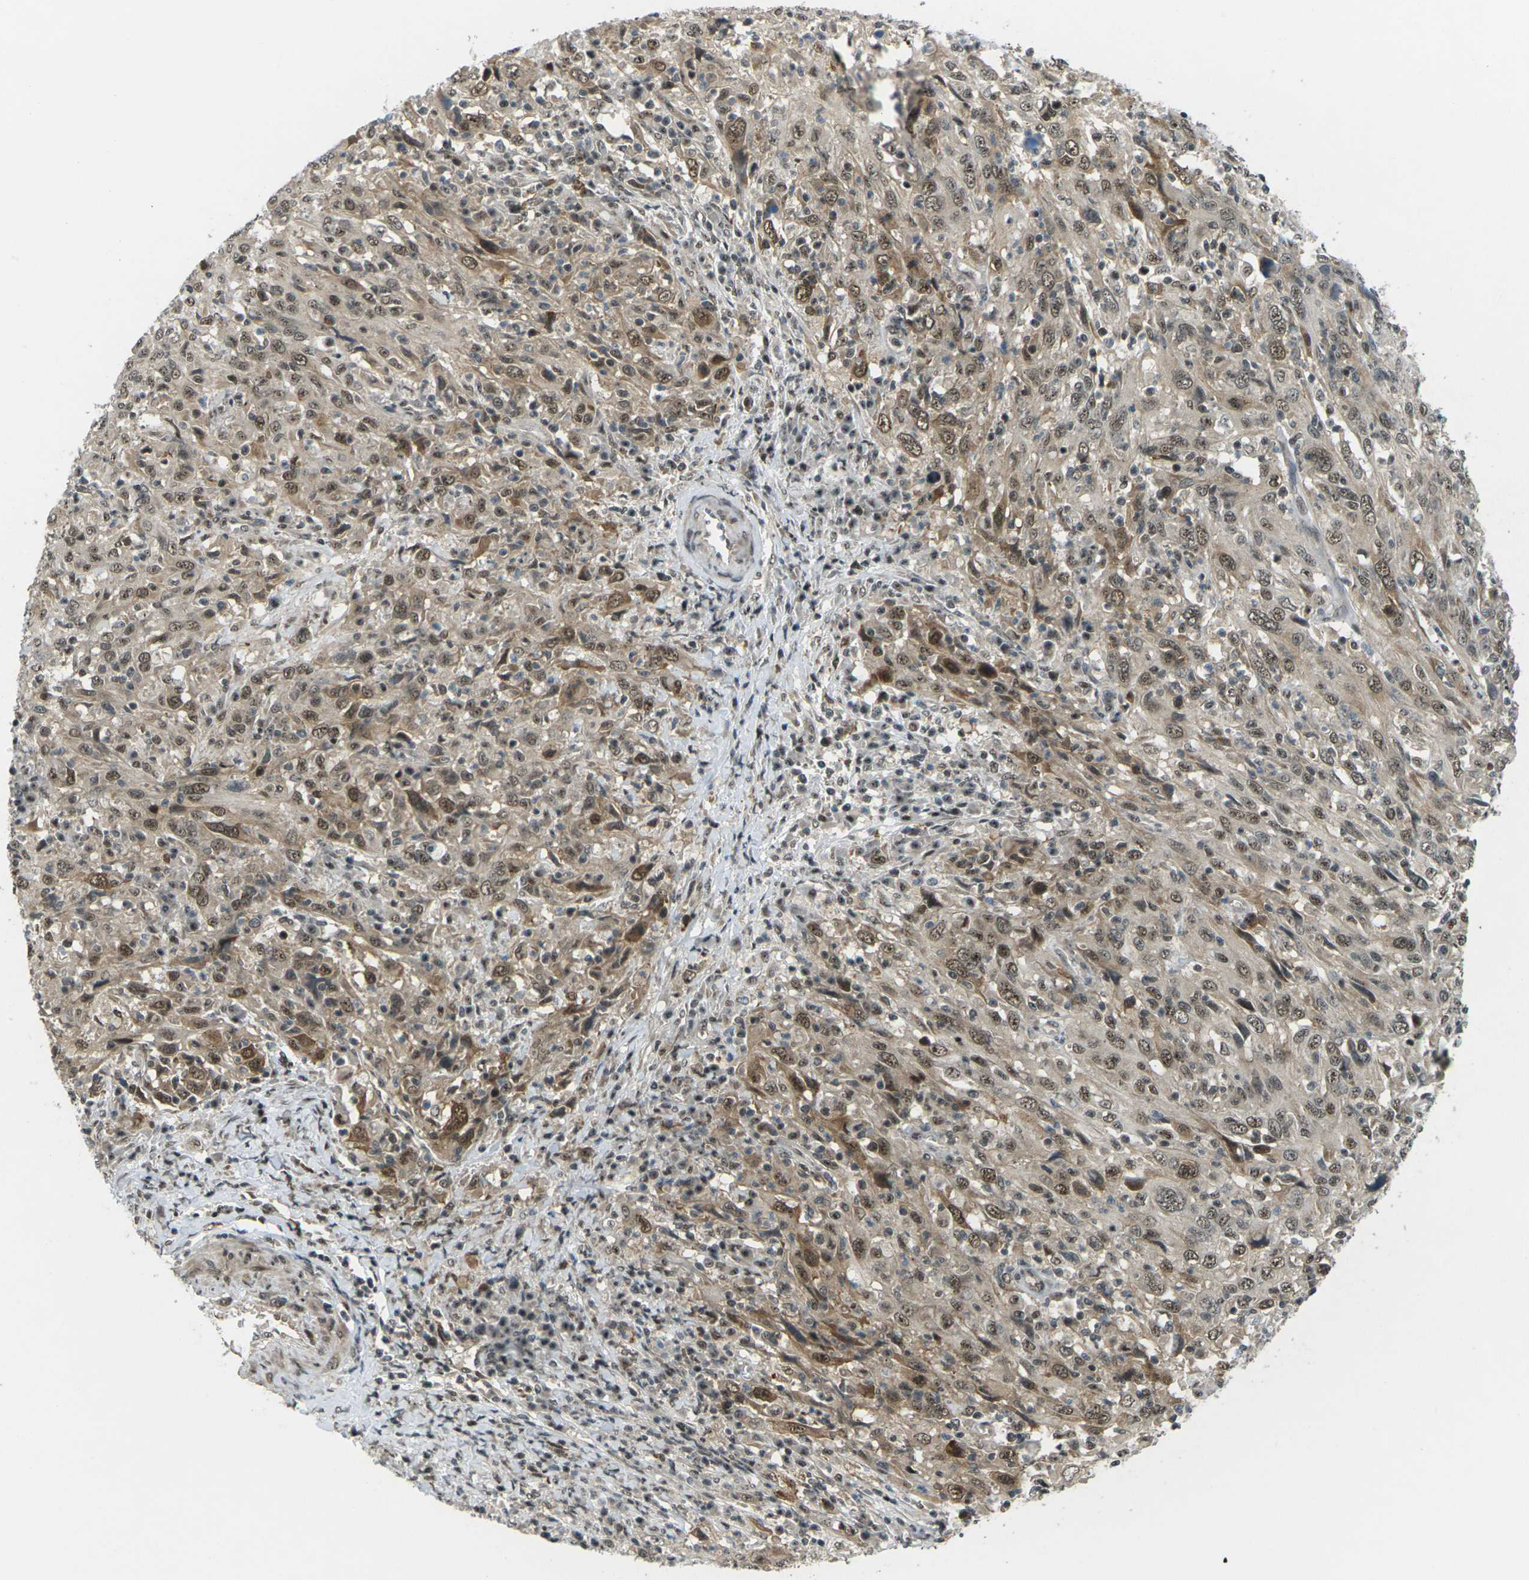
{"staining": {"intensity": "moderate", "quantity": ">75%", "location": "cytoplasmic/membranous,nuclear"}, "tissue": "cervical cancer", "cell_type": "Tumor cells", "image_type": "cancer", "snomed": [{"axis": "morphology", "description": "Squamous cell carcinoma, NOS"}, {"axis": "topography", "description": "Cervix"}], "caption": "Moderate cytoplasmic/membranous and nuclear protein expression is identified in approximately >75% of tumor cells in squamous cell carcinoma (cervical). The staining is performed using DAB brown chromogen to label protein expression. The nuclei are counter-stained blue using hematoxylin.", "gene": "UBE2S", "patient": {"sex": "female", "age": 46}}